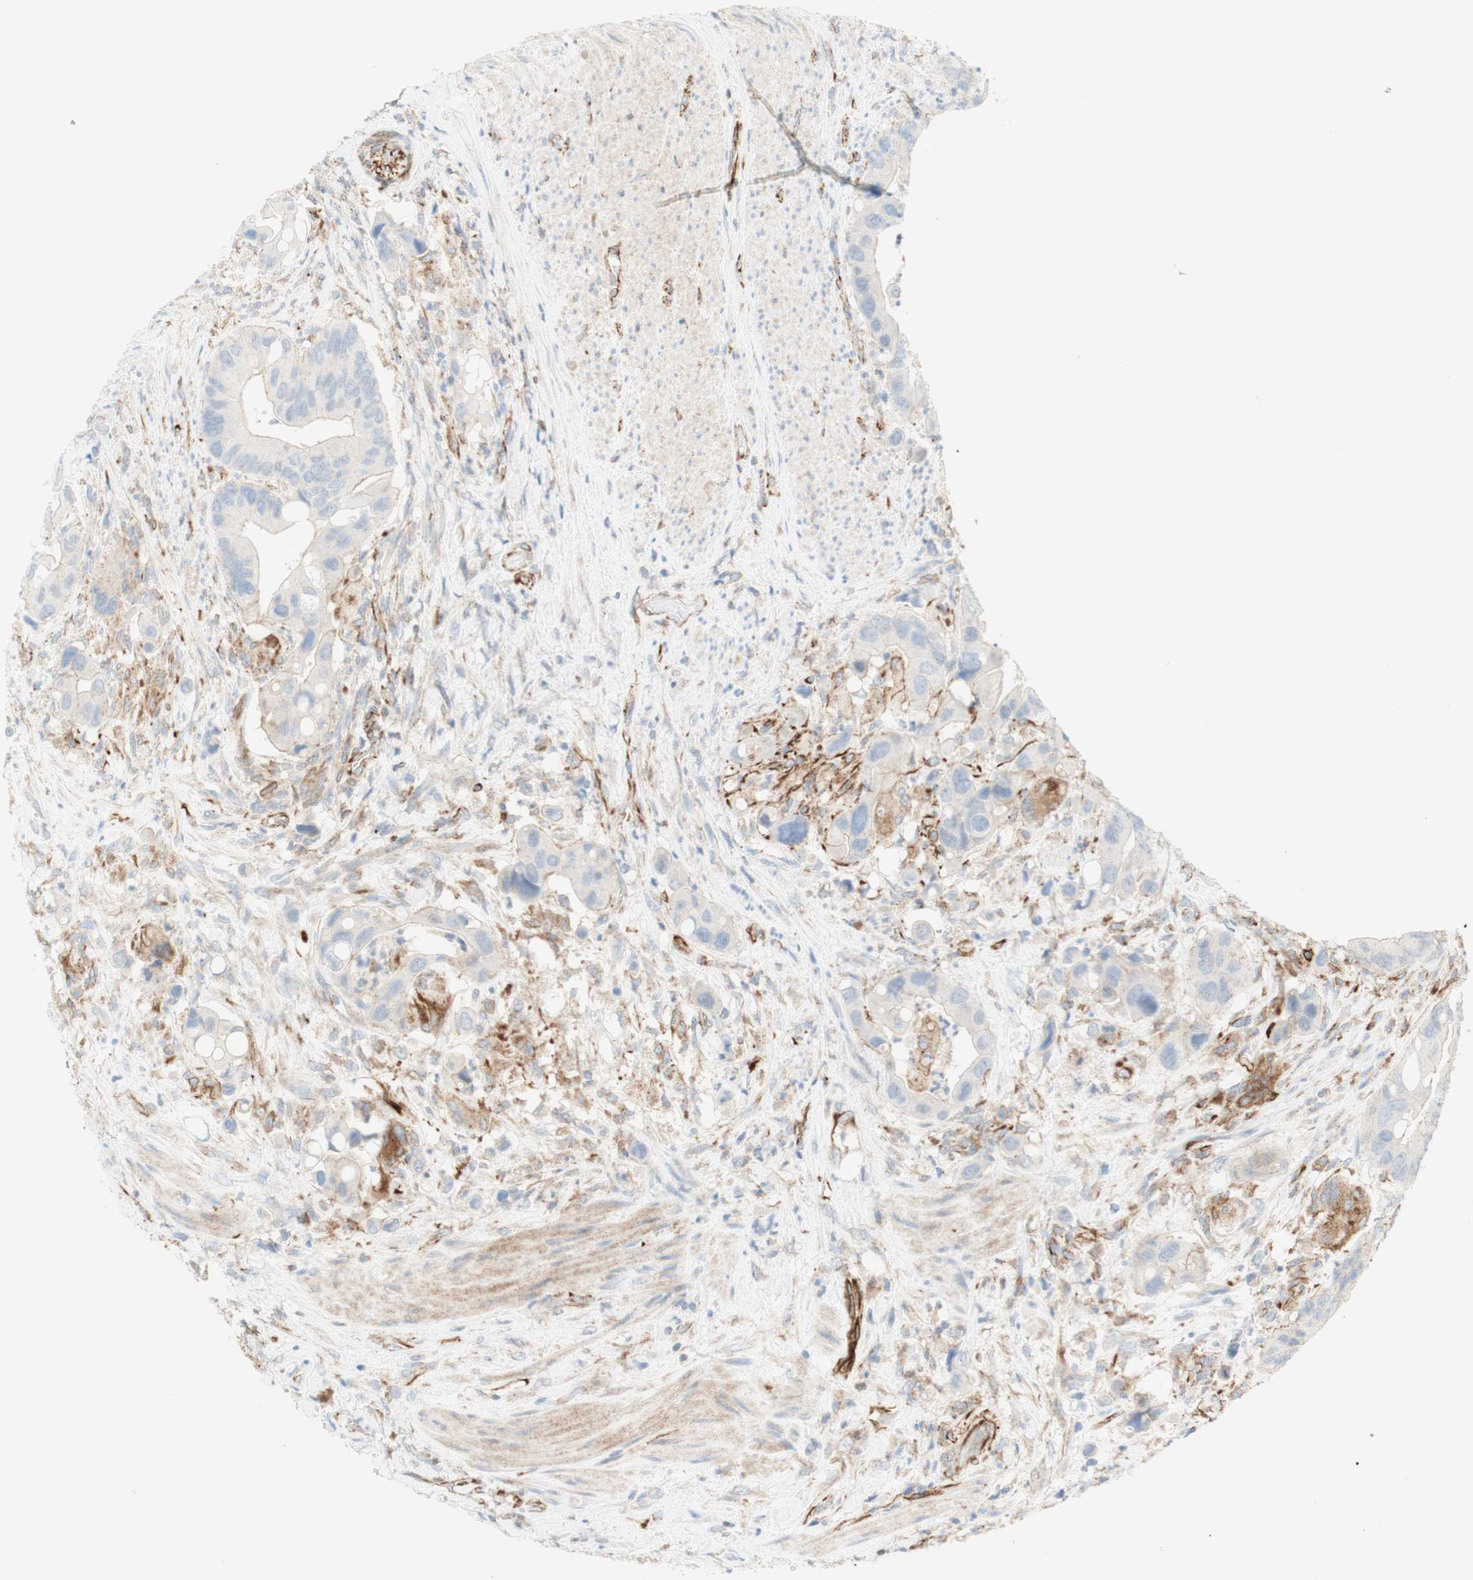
{"staining": {"intensity": "negative", "quantity": "none", "location": "none"}, "tissue": "colorectal cancer", "cell_type": "Tumor cells", "image_type": "cancer", "snomed": [{"axis": "morphology", "description": "Adenocarcinoma, NOS"}, {"axis": "topography", "description": "Rectum"}], "caption": "Immunohistochemistry (IHC) image of neoplastic tissue: colorectal cancer (adenocarcinoma) stained with DAB (3,3'-diaminobenzidine) displays no significant protein staining in tumor cells.", "gene": "POU2AF1", "patient": {"sex": "female", "age": 57}}